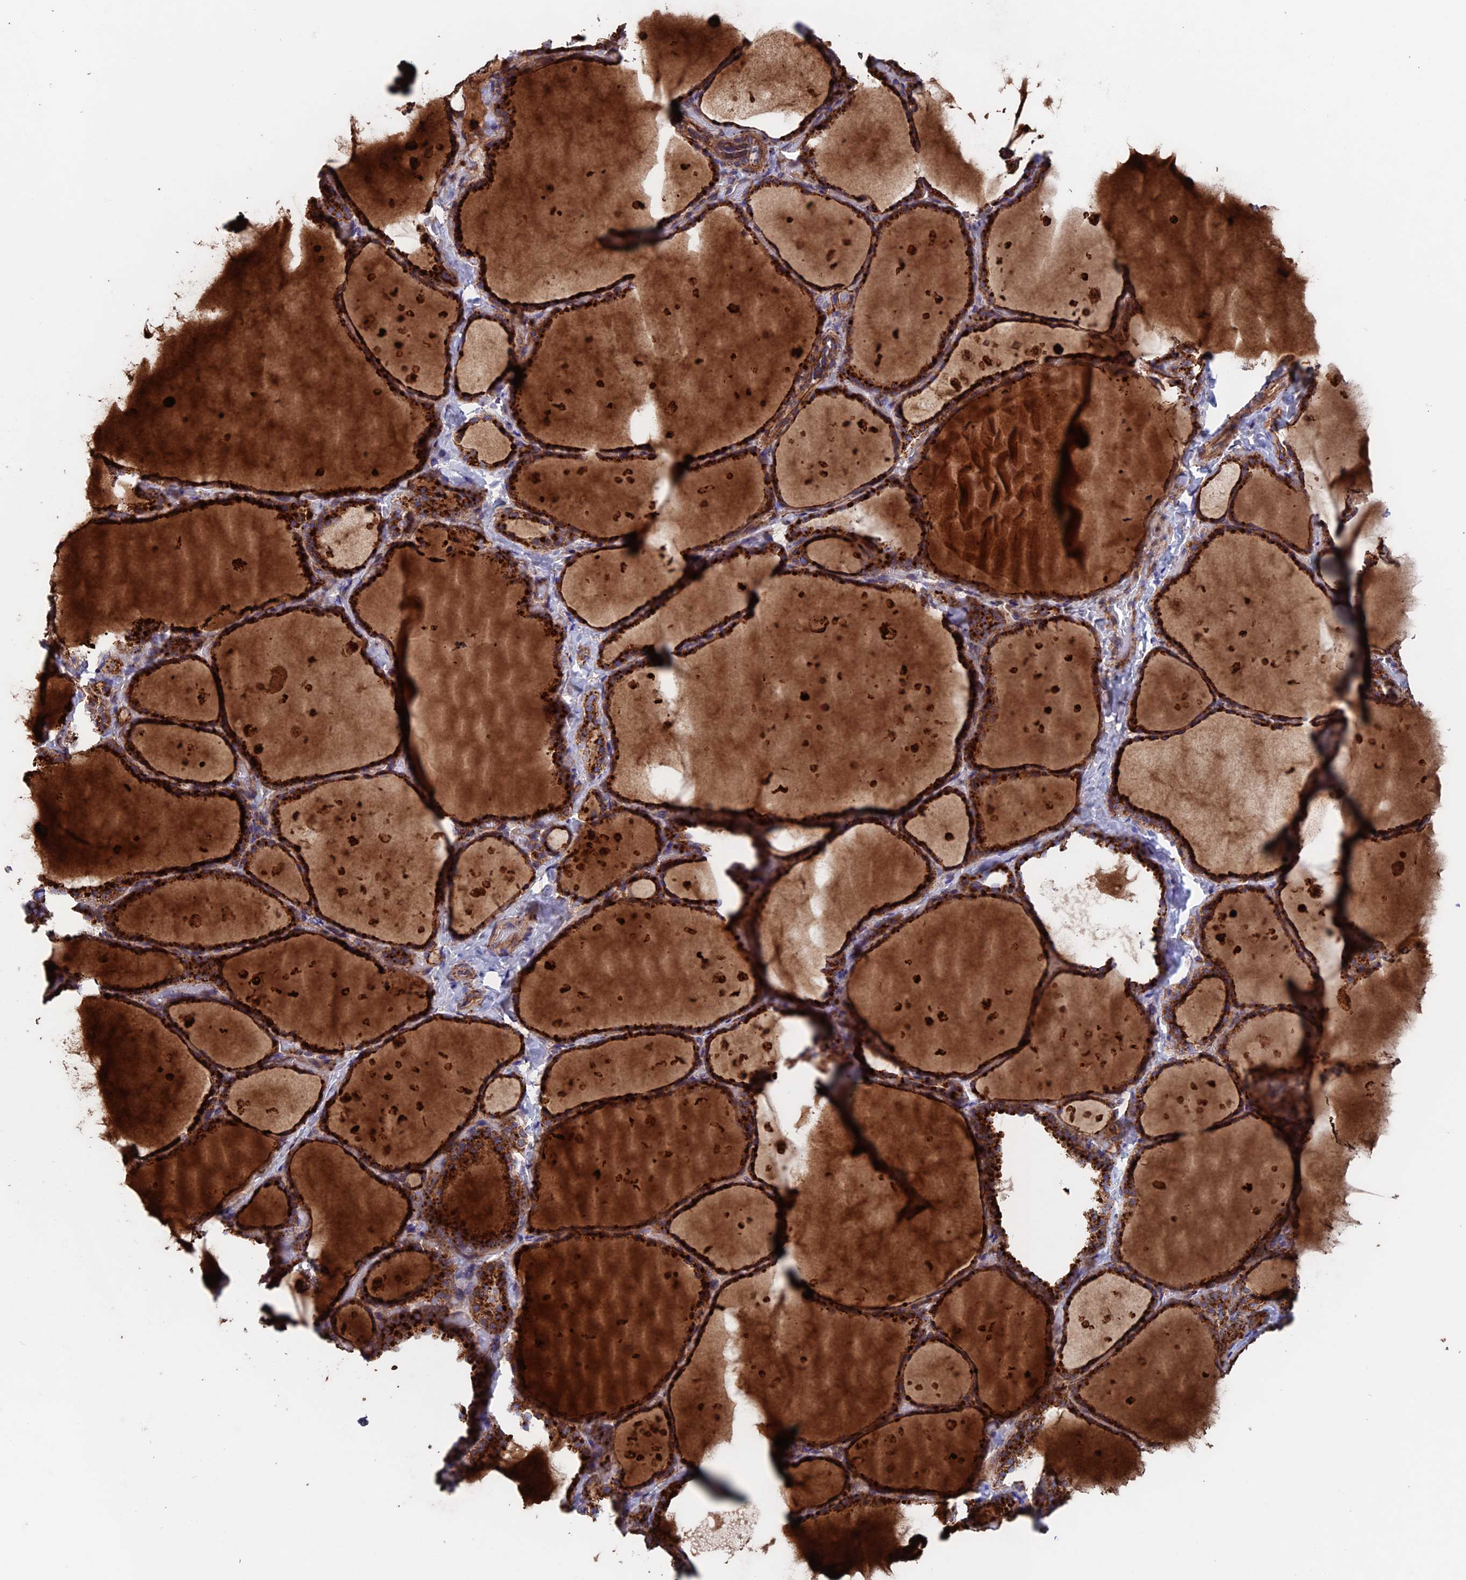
{"staining": {"intensity": "strong", "quantity": ">75%", "location": "cytoplasmic/membranous"}, "tissue": "thyroid gland", "cell_type": "Glandular cells", "image_type": "normal", "snomed": [{"axis": "morphology", "description": "Normal tissue, NOS"}, {"axis": "topography", "description": "Thyroid gland"}], "caption": "Immunohistochemical staining of unremarkable human thyroid gland reveals strong cytoplasmic/membranous protein staining in approximately >75% of glandular cells.", "gene": "MRPL1", "patient": {"sex": "female", "age": 44}}